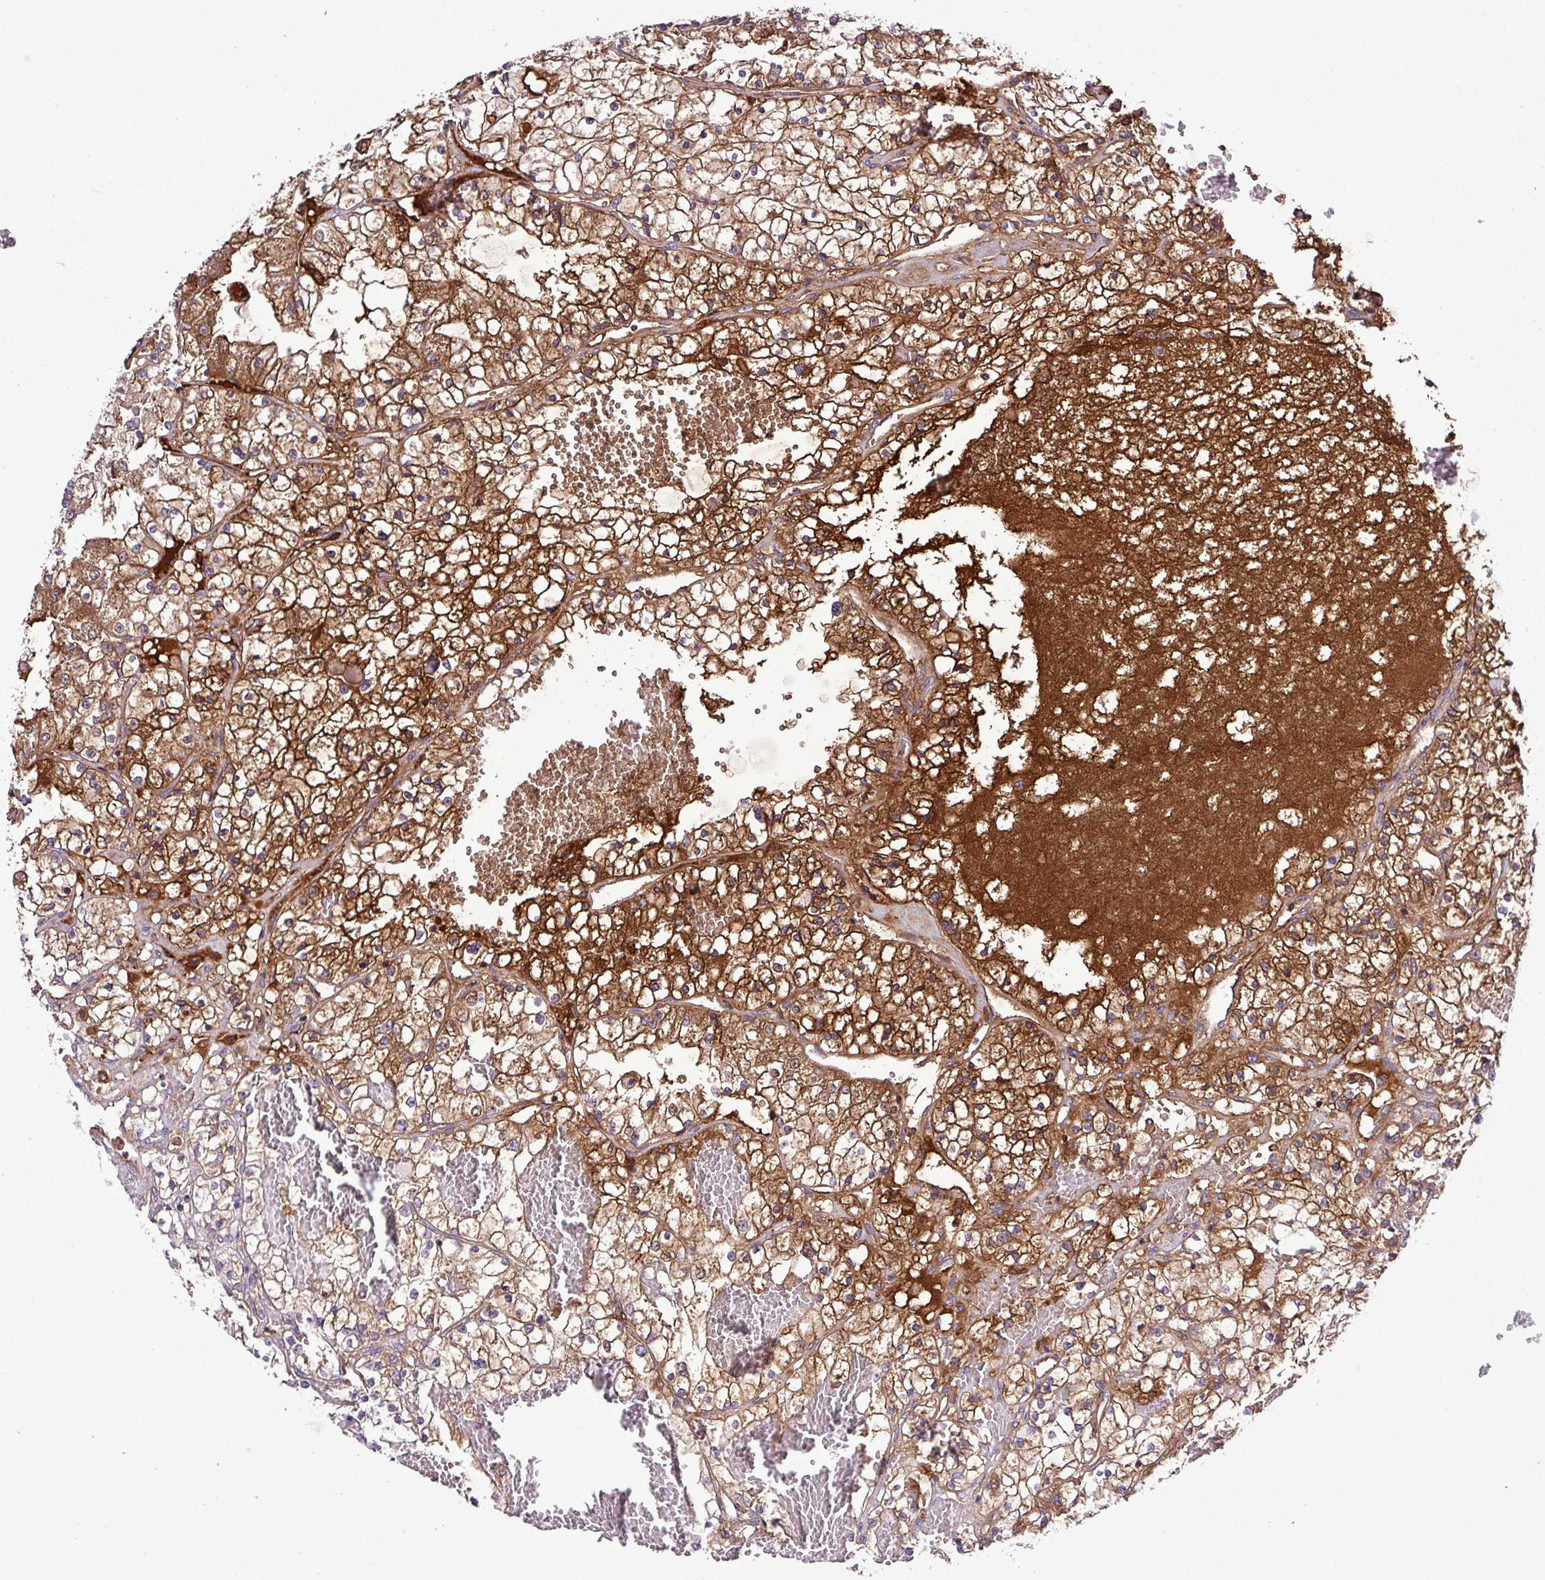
{"staining": {"intensity": "strong", "quantity": ">75%", "location": "cytoplasmic/membranous"}, "tissue": "renal cancer", "cell_type": "Tumor cells", "image_type": "cancer", "snomed": [{"axis": "morphology", "description": "Normal tissue, NOS"}, {"axis": "morphology", "description": "Adenocarcinoma, NOS"}, {"axis": "topography", "description": "Kidney"}], "caption": "Immunohistochemistry (IHC) of human adenocarcinoma (renal) displays high levels of strong cytoplasmic/membranous positivity in about >75% of tumor cells.", "gene": "CWH43", "patient": {"sex": "male", "age": 68}}